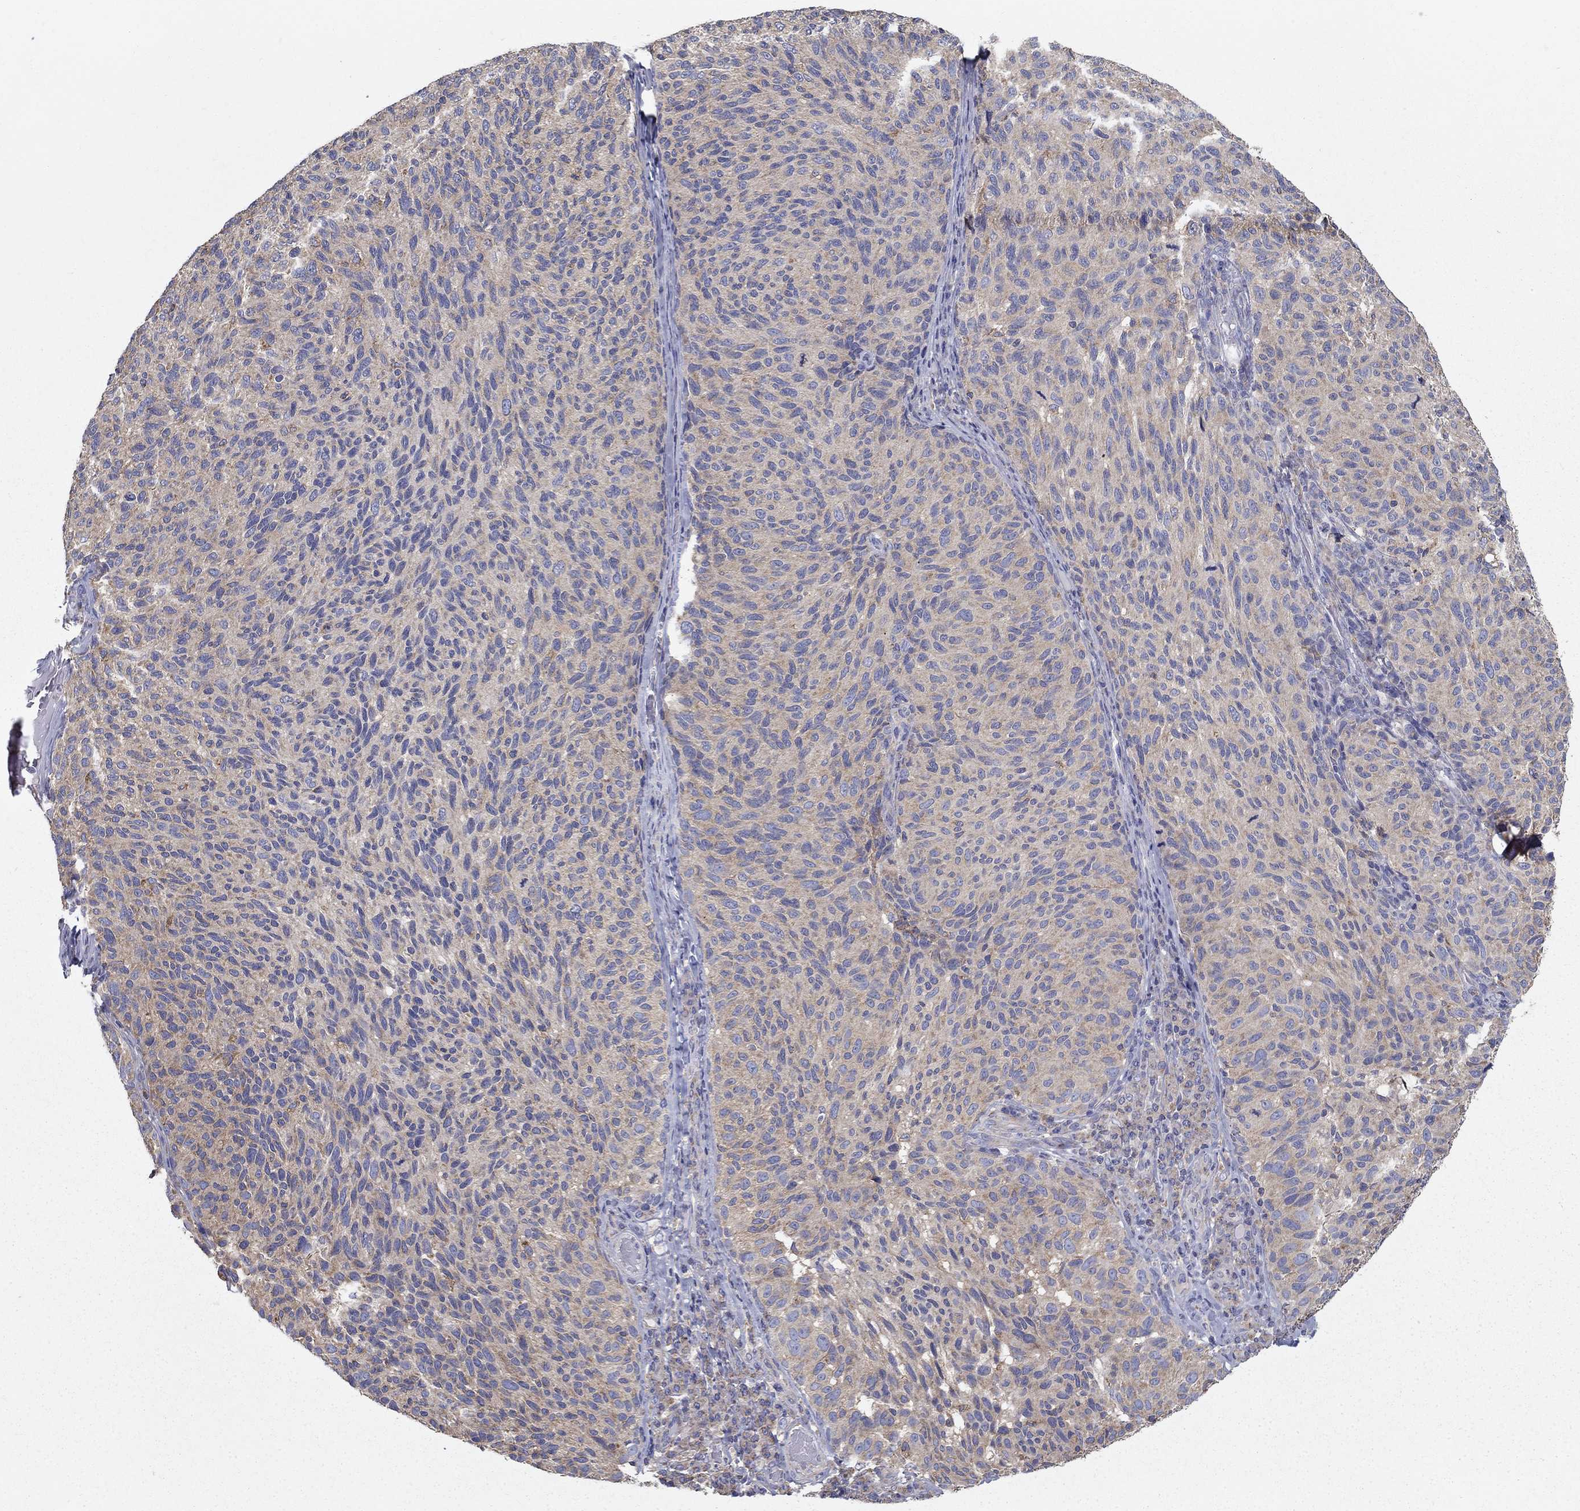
{"staining": {"intensity": "negative", "quantity": "none", "location": "none"}, "tissue": "melanoma", "cell_type": "Tumor cells", "image_type": "cancer", "snomed": [{"axis": "morphology", "description": "Malignant melanoma, NOS"}, {"axis": "topography", "description": "Skin"}], "caption": "An IHC histopathology image of malignant melanoma is shown. There is no staining in tumor cells of malignant melanoma. The staining was performed using DAB to visualize the protein expression in brown, while the nuclei were stained in blue with hematoxylin (Magnification: 20x).", "gene": "NME5", "patient": {"sex": "female", "age": 73}}